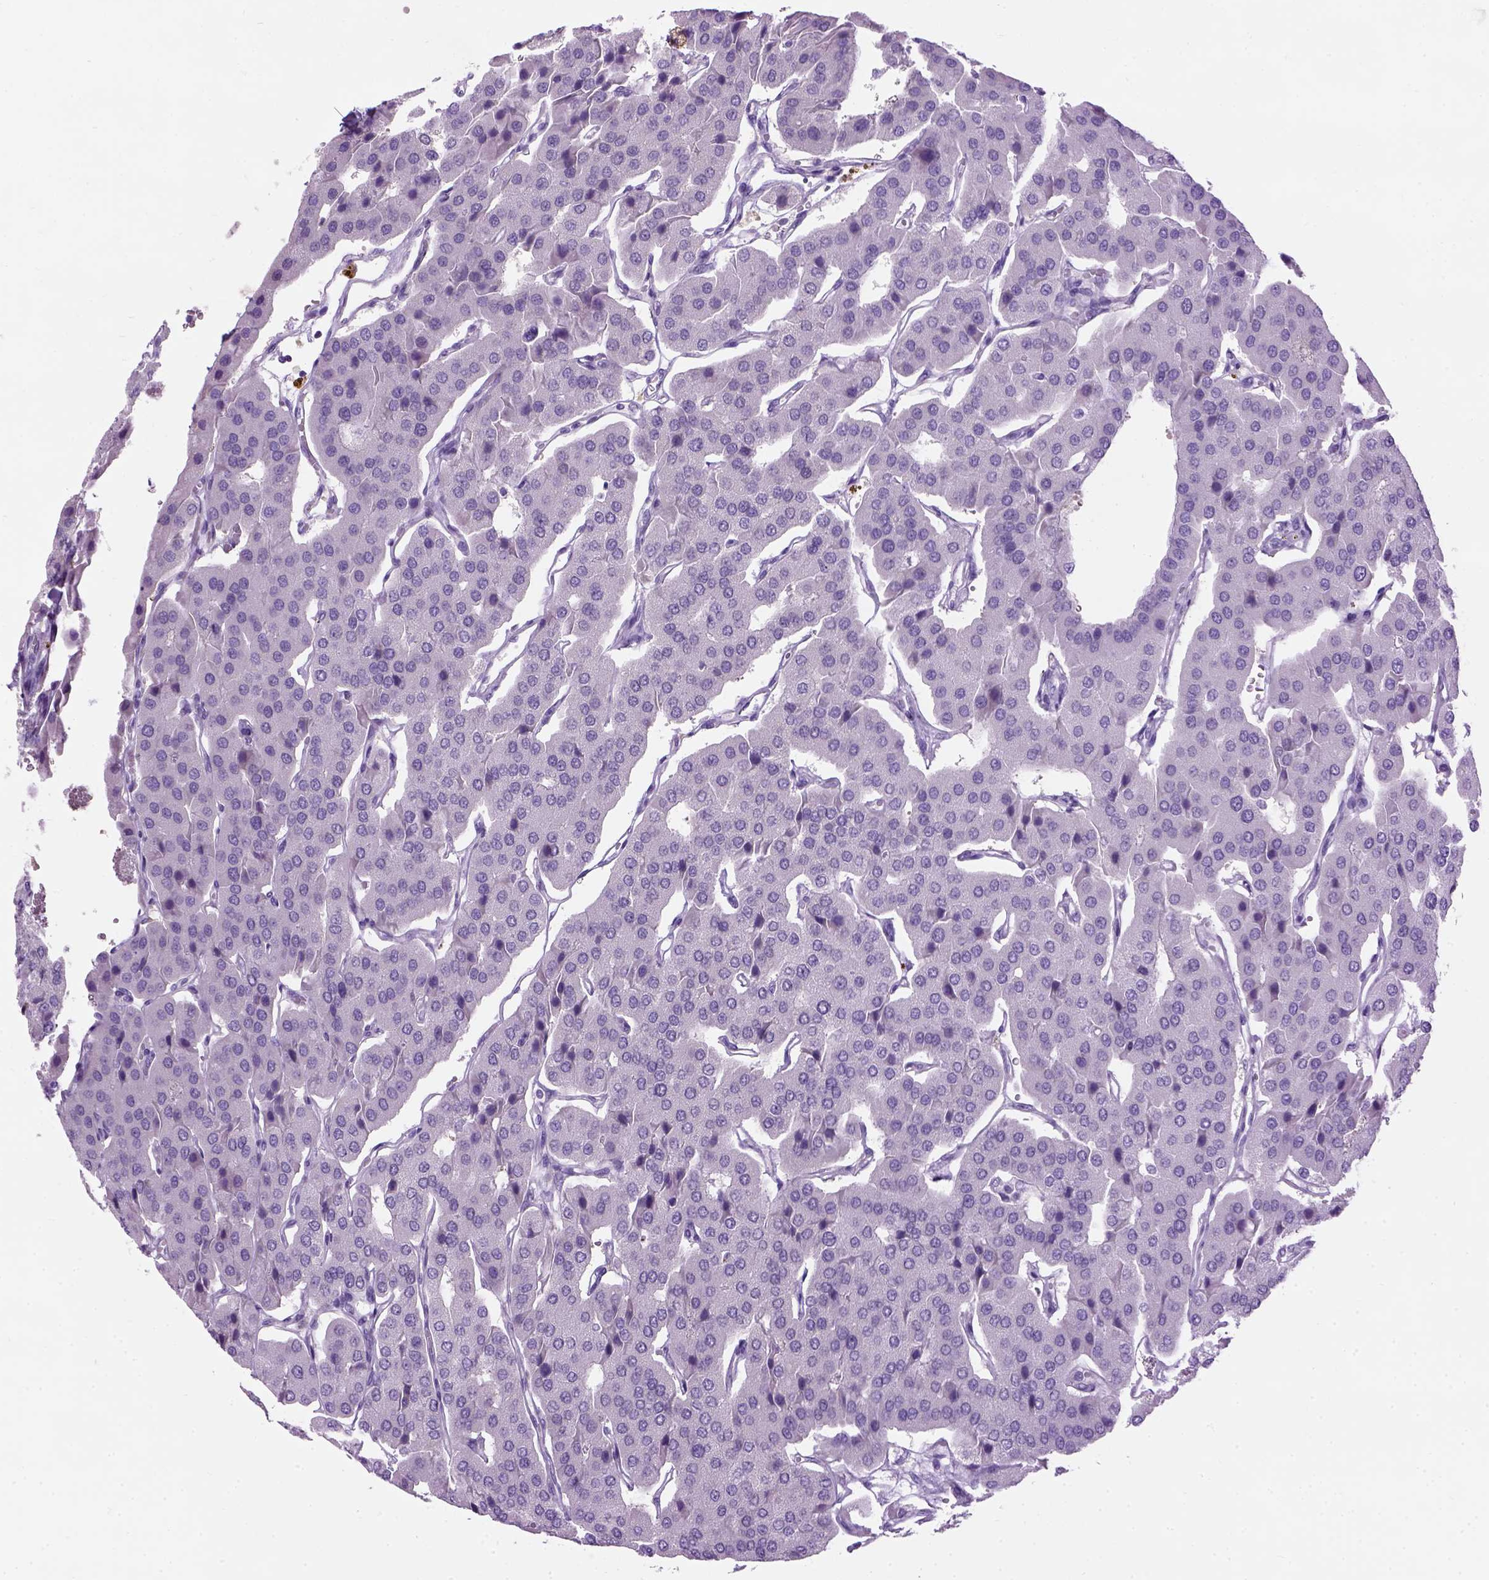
{"staining": {"intensity": "negative", "quantity": "none", "location": "none"}, "tissue": "parathyroid gland", "cell_type": "Glandular cells", "image_type": "normal", "snomed": [{"axis": "morphology", "description": "Normal tissue, NOS"}, {"axis": "morphology", "description": "Adenoma, NOS"}, {"axis": "topography", "description": "Parathyroid gland"}], "caption": "Micrograph shows no protein positivity in glandular cells of unremarkable parathyroid gland. (Brightfield microscopy of DAB (3,3'-diaminobenzidine) IHC at high magnification).", "gene": "GABRB2", "patient": {"sex": "female", "age": 86}}